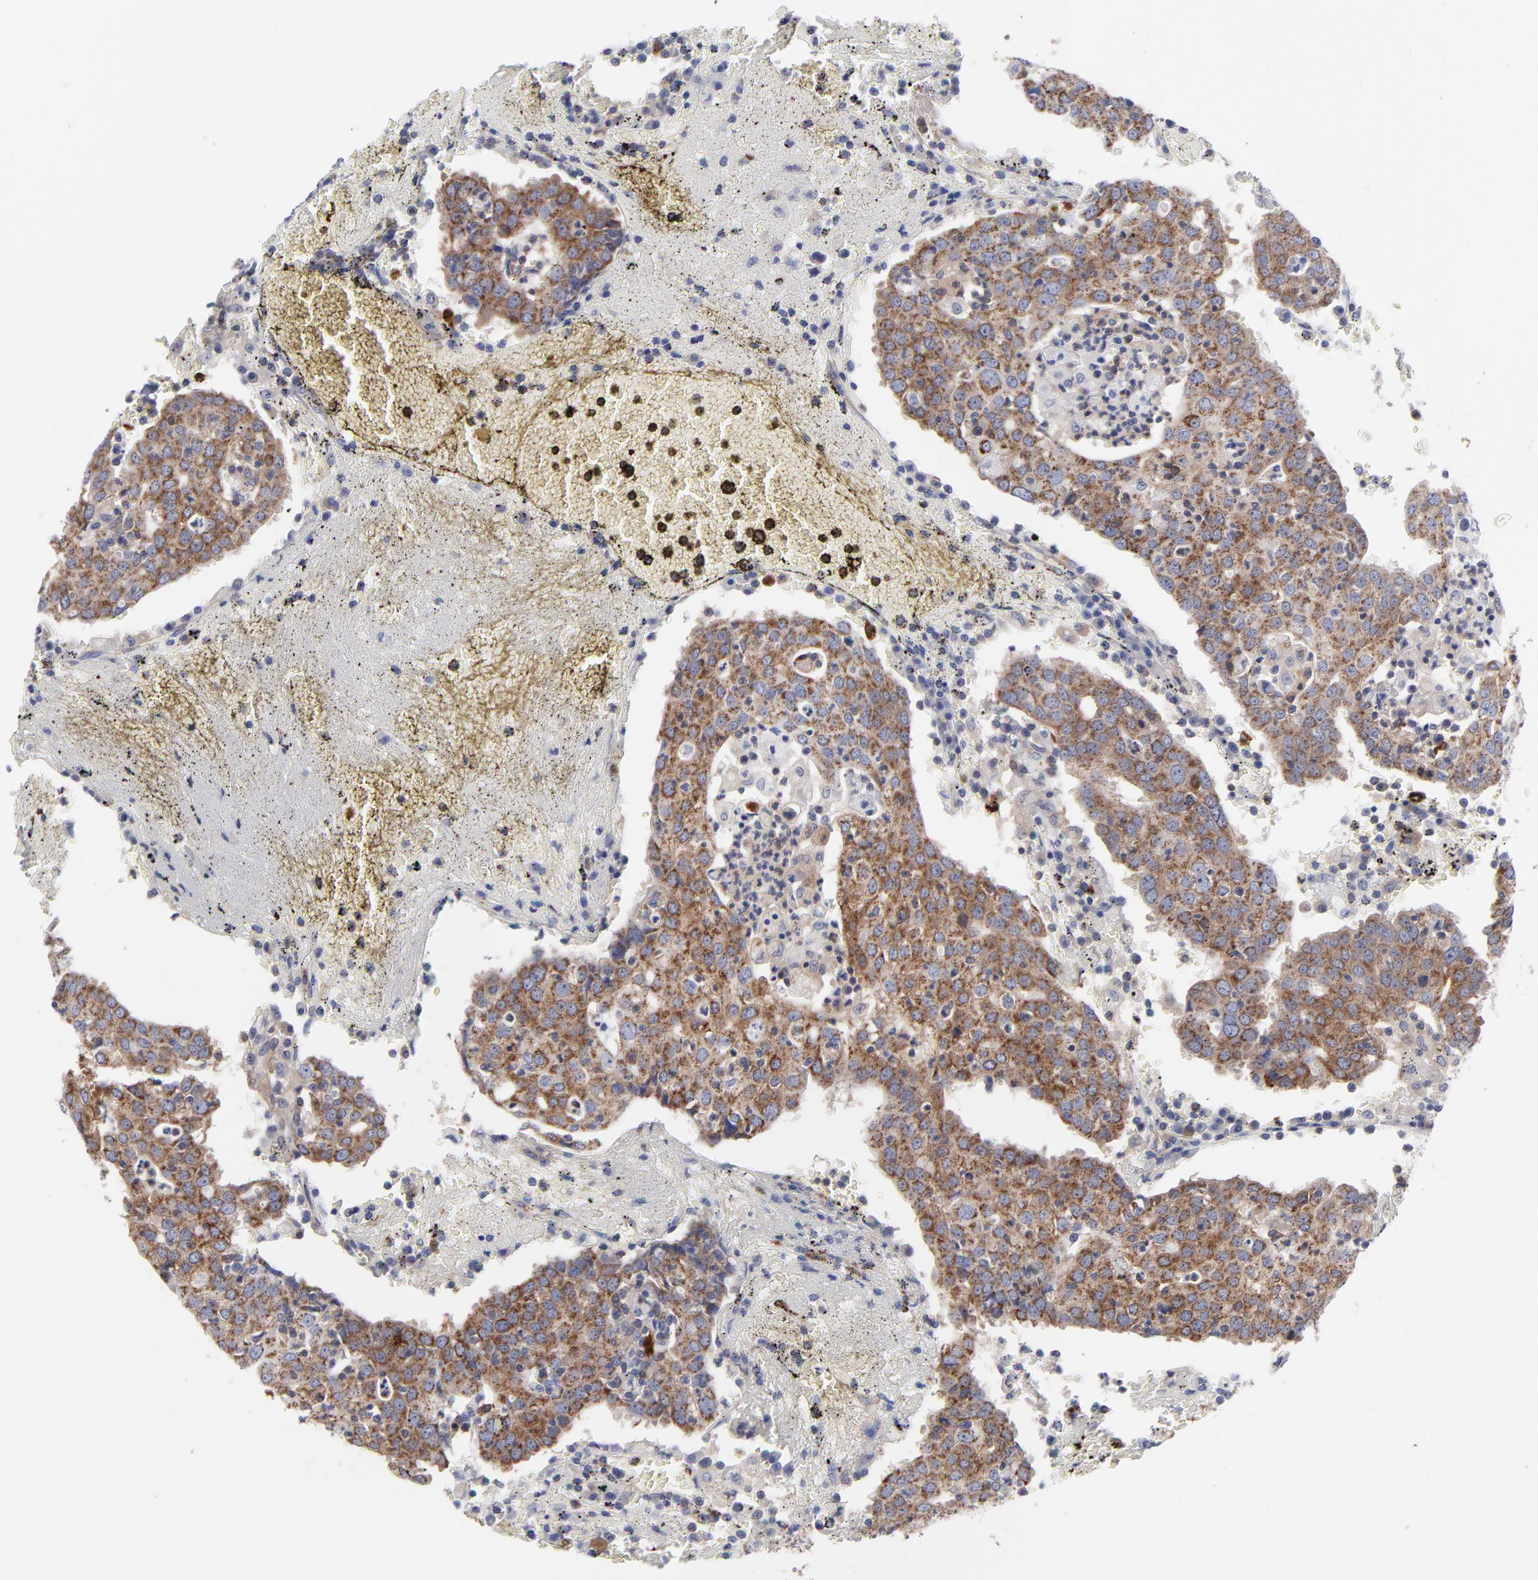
{"staining": {"intensity": "moderate", "quantity": ">75%", "location": "cytoplasmic/membranous"}, "tissue": "head and neck cancer", "cell_type": "Tumor cells", "image_type": "cancer", "snomed": [{"axis": "morphology", "description": "Adenocarcinoma, NOS"}, {"axis": "topography", "description": "Salivary gland"}, {"axis": "topography", "description": "Head-Neck"}], "caption": "High-power microscopy captured an IHC histopathology image of head and neck cancer, revealing moderate cytoplasmic/membranous staining in approximately >75% of tumor cells. (DAB IHC with brightfield microscopy, high magnification).", "gene": "NFKBIA", "patient": {"sex": "female", "age": 65}}